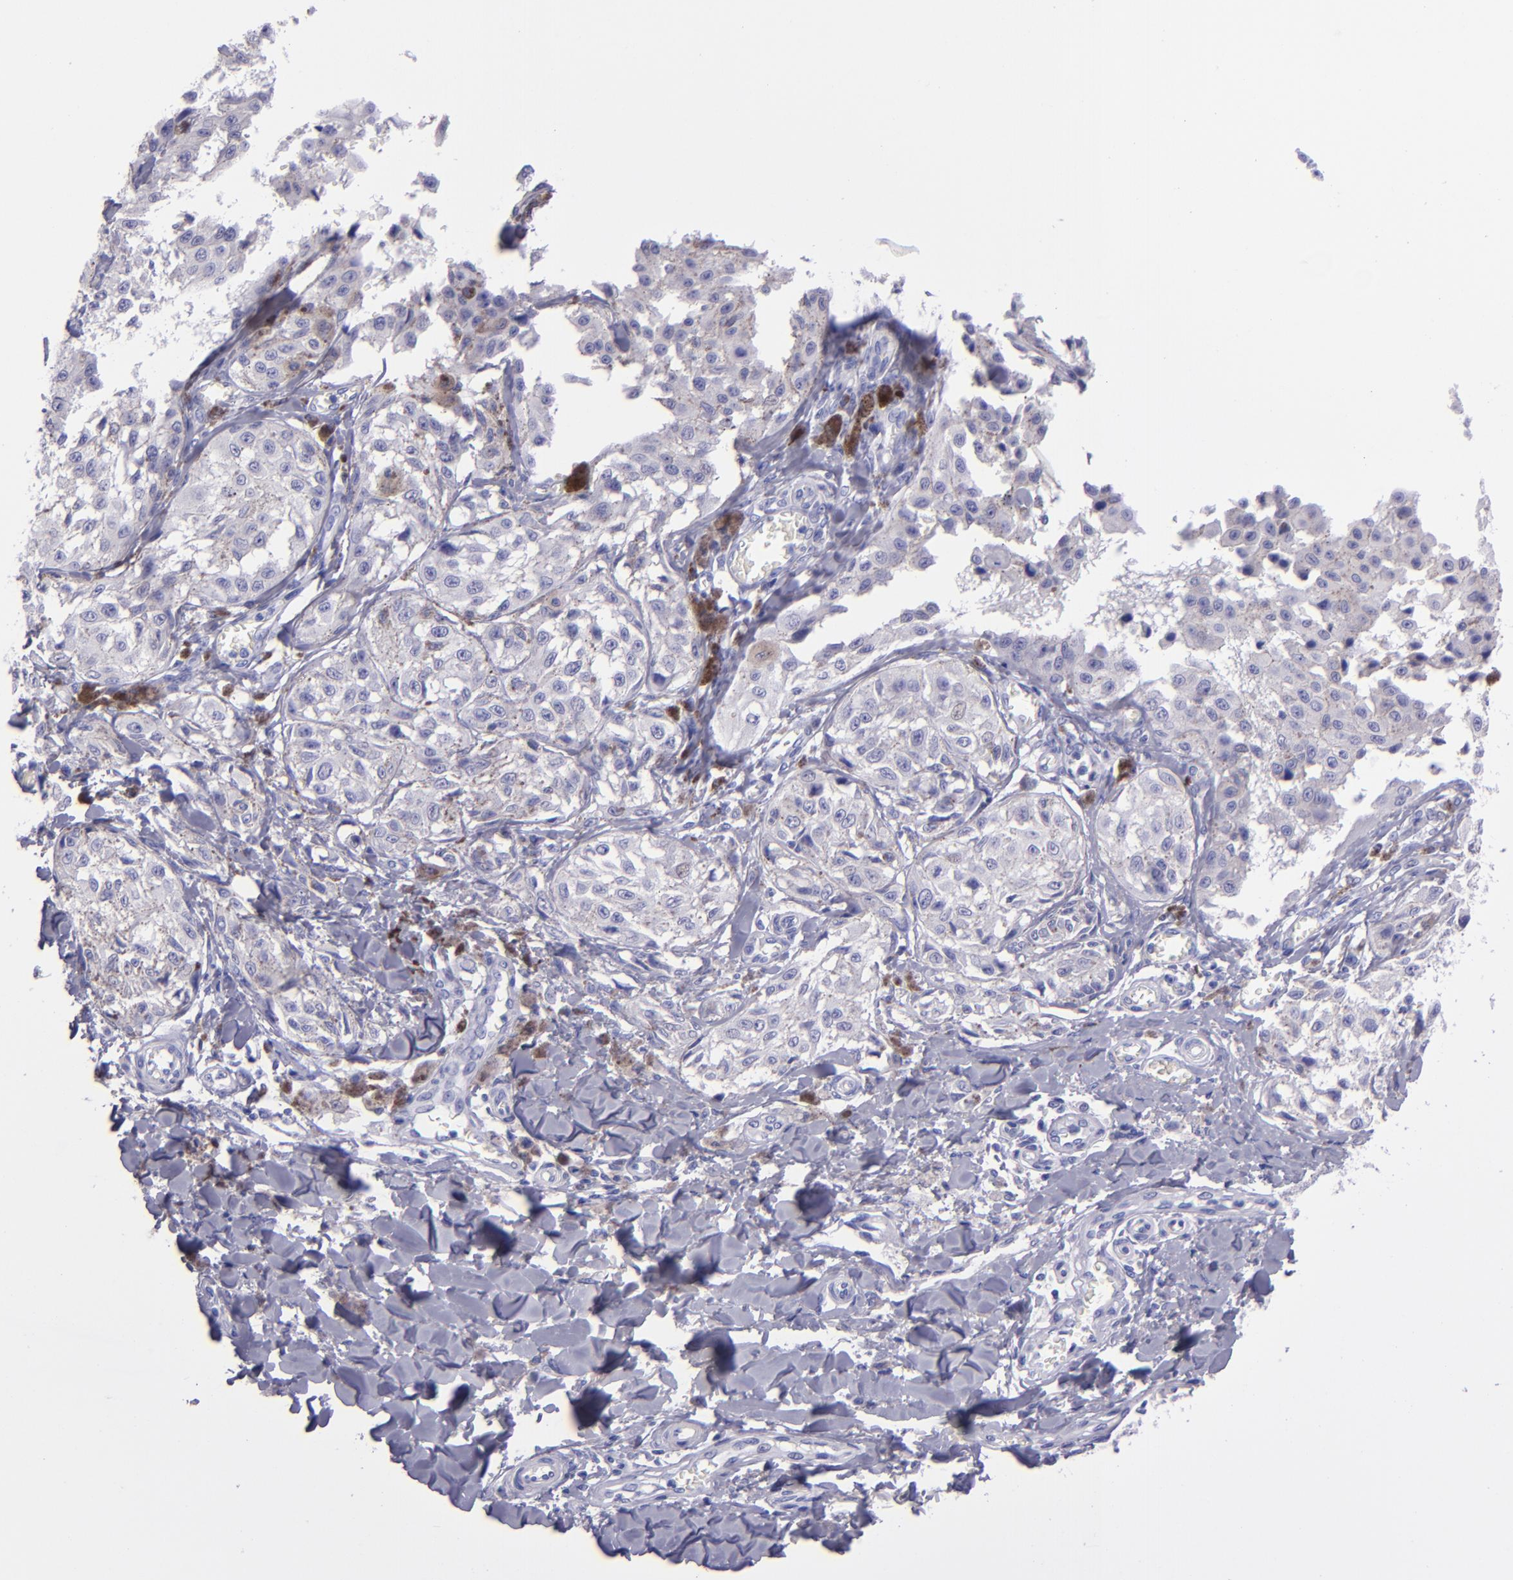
{"staining": {"intensity": "negative", "quantity": "none", "location": "none"}, "tissue": "melanoma", "cell_type": "Tumor cells", "image_type": "cancer", "snomed": [{"axis": "morphology", "description": "Malignant melanoma, NOS"}, {"axis": "topography", "description": "Skin"}], "caption": "IHC photomicrograph of melanoma stained for a protein (brown), which displays no staining in tumor cells.", "gene": "TNNT3", "patient": {"sex": "female", "age": 82}}